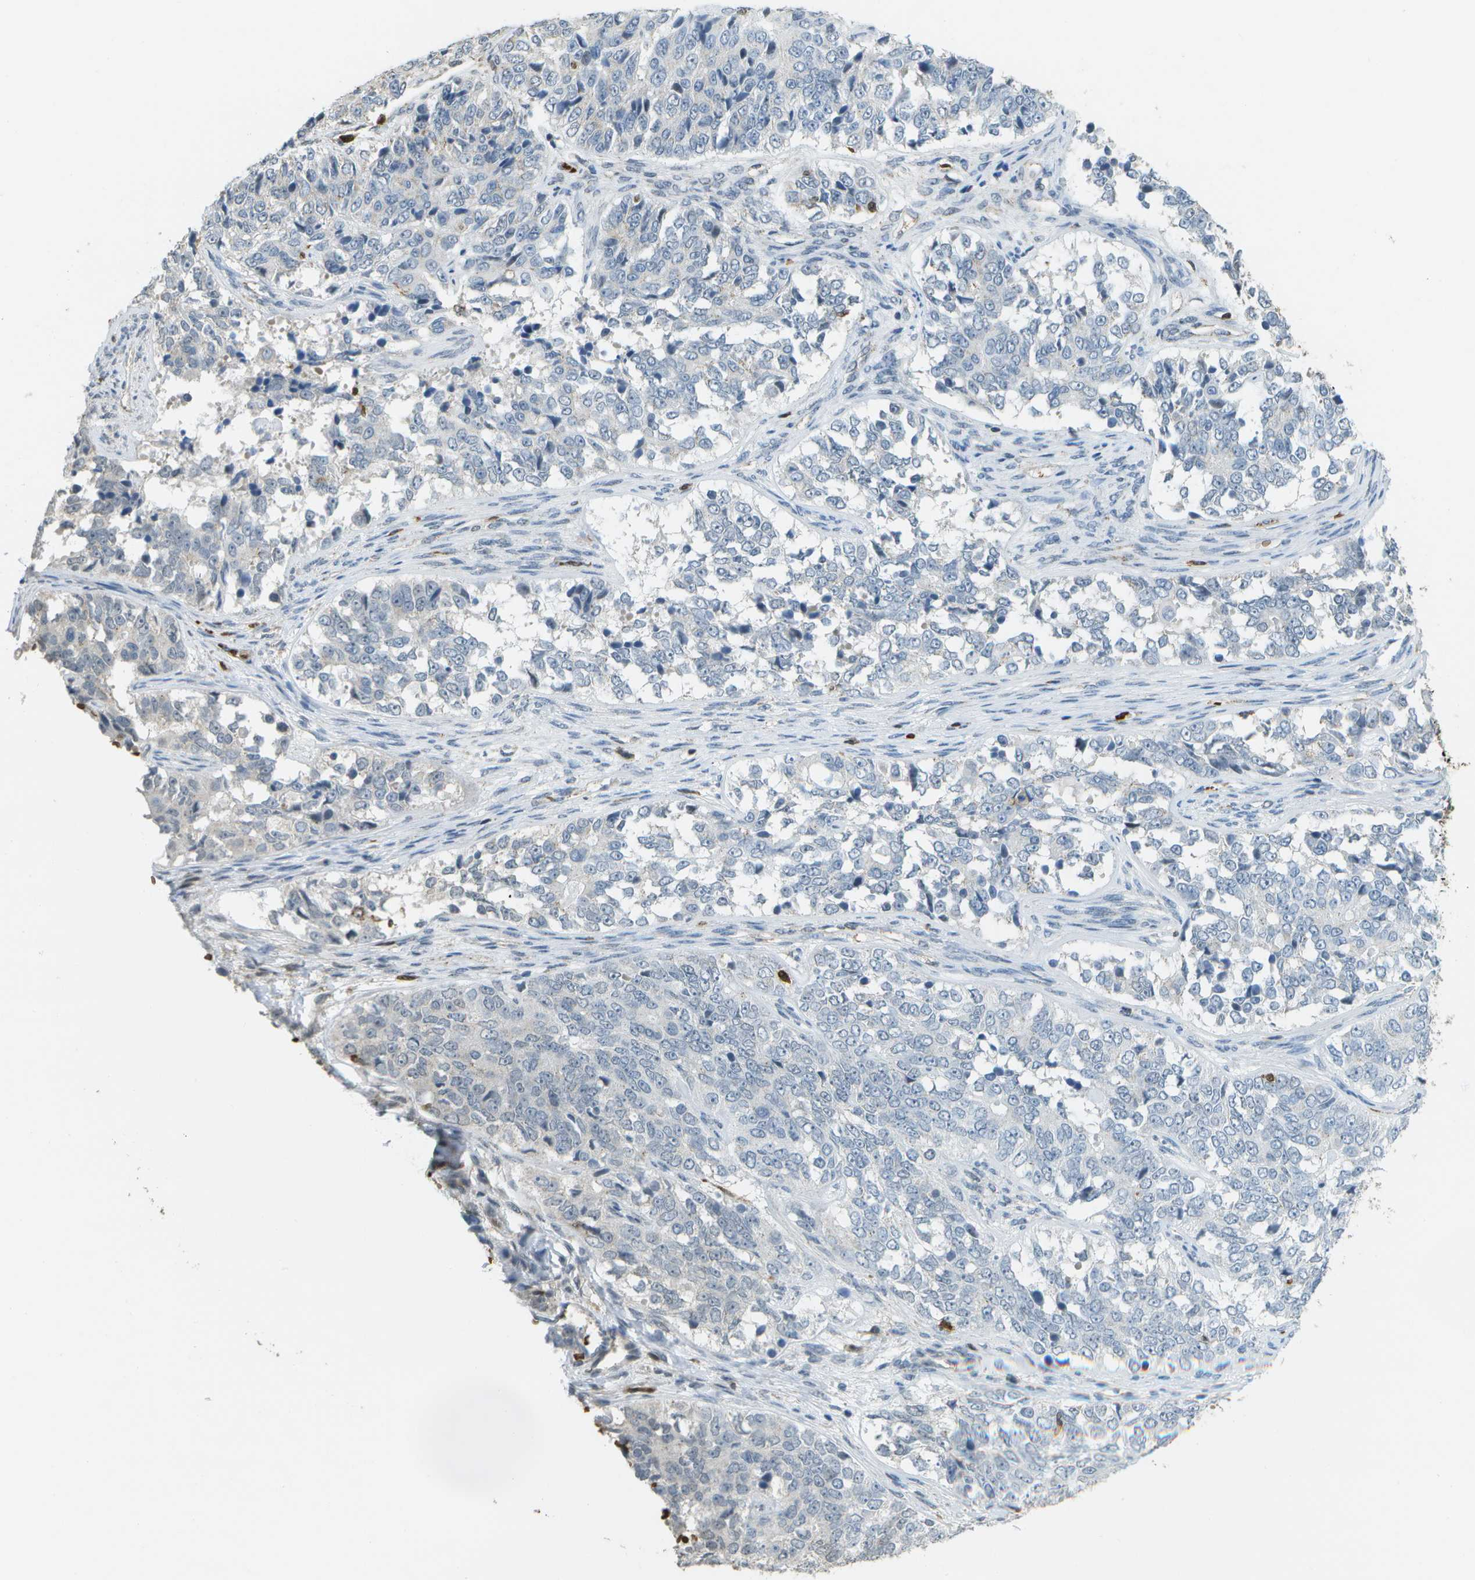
{"staining": {"intensity": "weak", "quantity": "<25%", "location": "cytoplasmic/membranous"}, "tissue": "ovarian cancer", "cell_type": "Tumor cells", "image_type": "cancer", "snomed": [{"axis": "morphology", "description": "Carcinoma, endometroid"}, {"axis": "topography", "description": "Ovary"}], "caption": "Immunohistochemical staining of endometroid carcinoma (ovarian) exhibits no significant expression in tumor cells.", "gene": "CACHD1", "patient": {"sex": "female", "age": 51}}